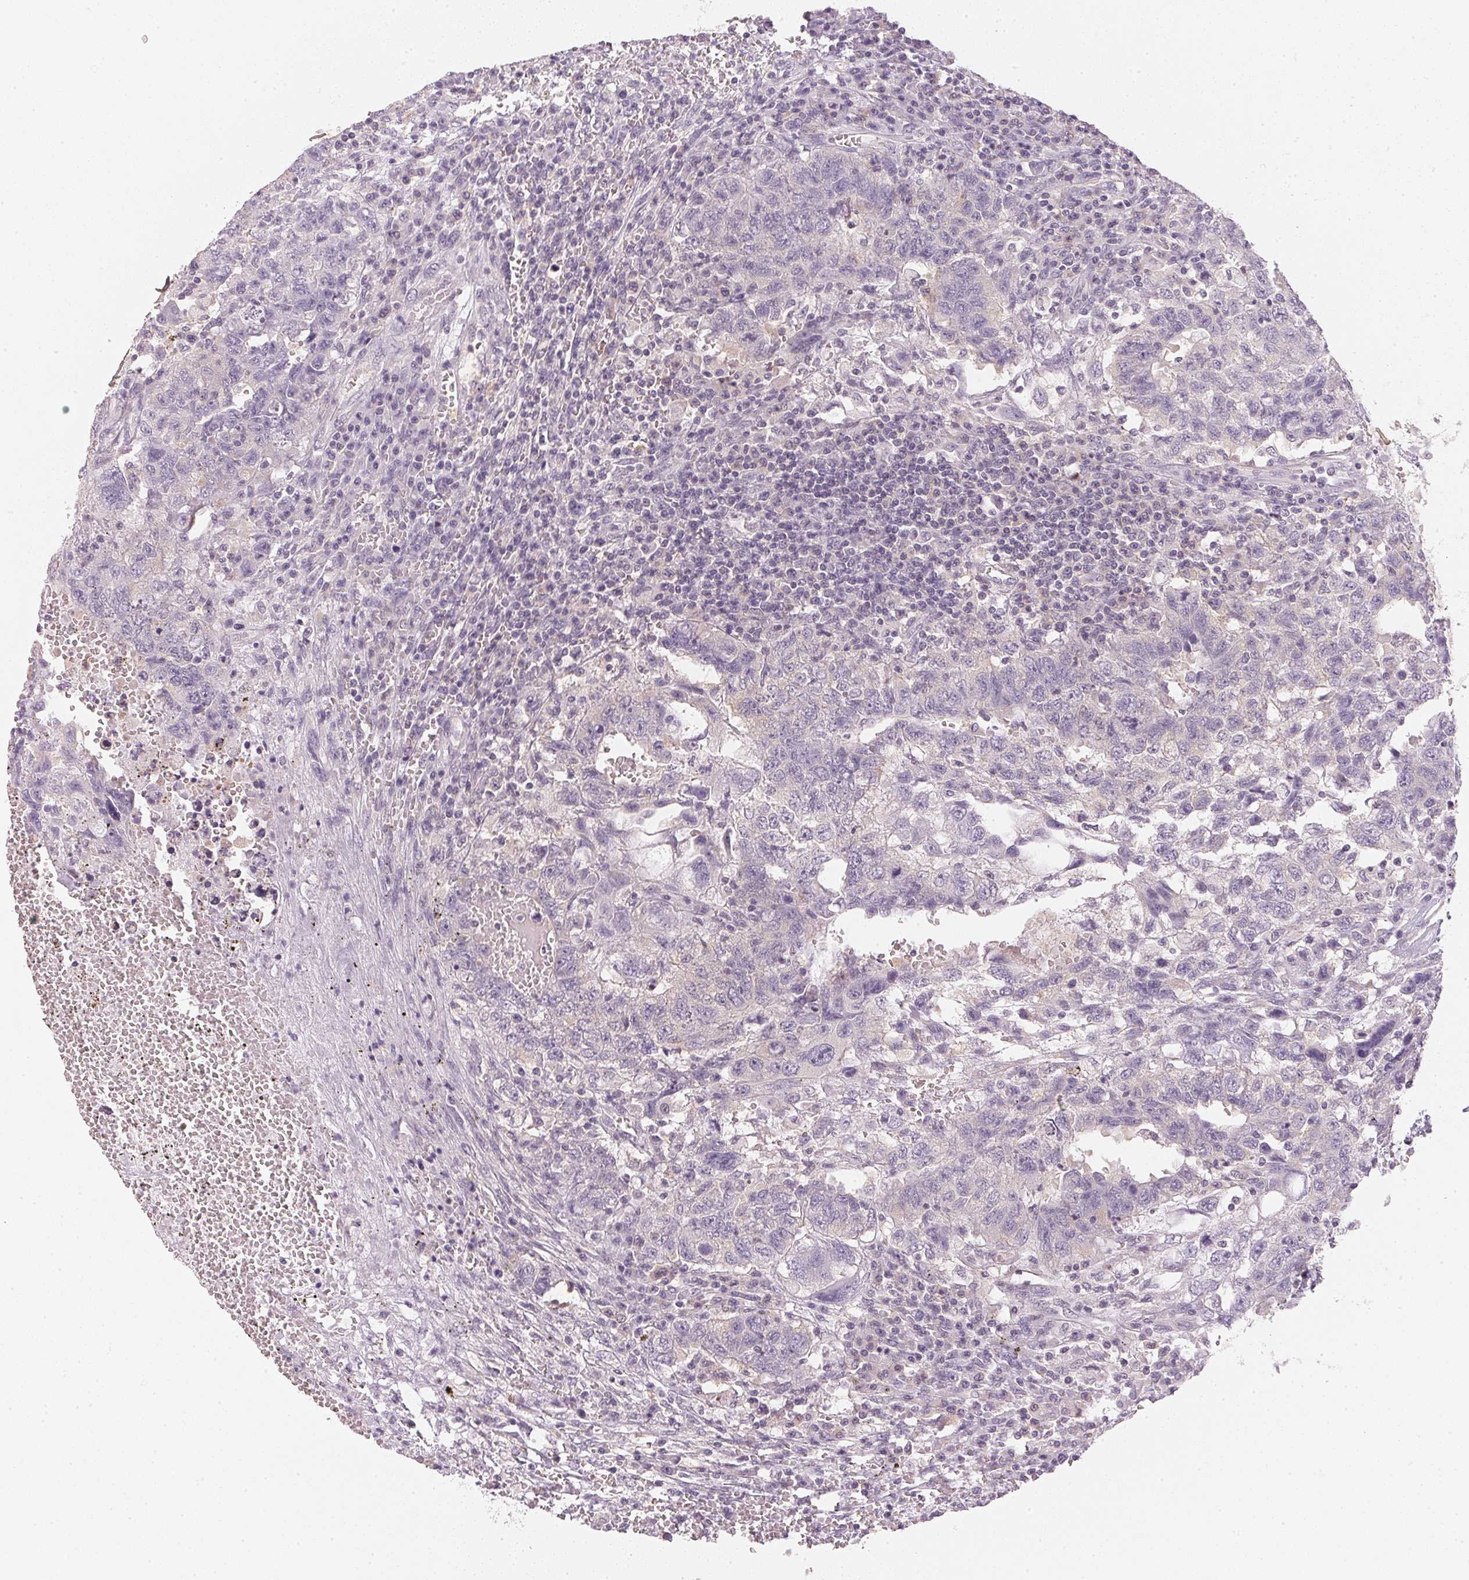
{"staining": {"intensity": "negative", "quantity": "none", "location": "none"}, "tissue": "testis cancer", "cell_type": "Tumor cells", "image_type": "cancer", "snomed": [{"axis": "morphology", "description": "Carcinoma, Embryonal, NOS"}, {"axis": "topography", "description": "Testis"}], "caption": "A photomicrograph of testis cancer (embryonal carcinoma) stained for a protein shows no brown staining in tumor cells. (DAB (3,3'-diaminobenzidine) immunohistochemistry with hematoxylin counter stain).", "gene": "KPRP", "patient": {"sex": "male", "age": 26}}